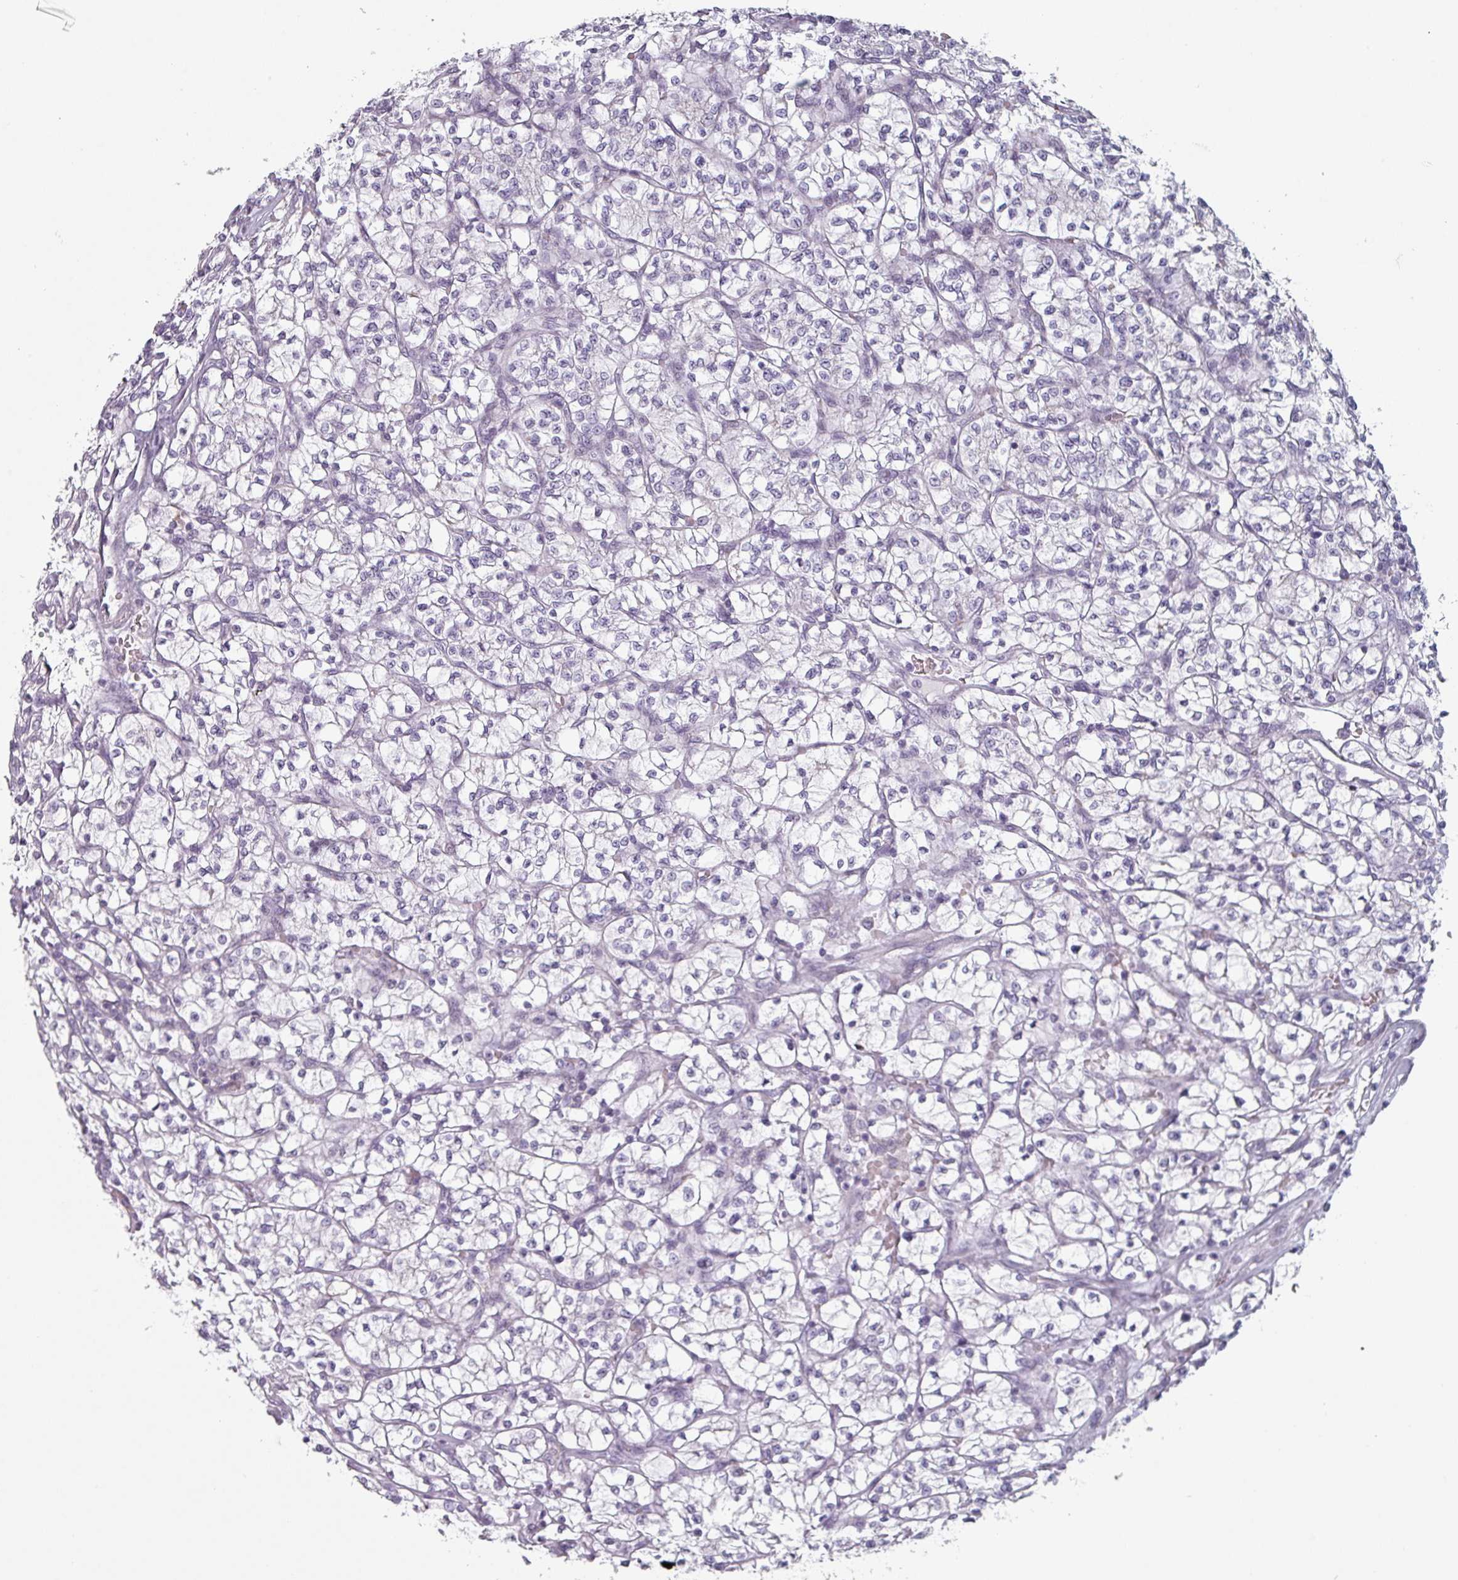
{"staining": {"intensity": "negative", "quantity": "none", "location": "none"}, "tissue": "renal cancer", "cell_type": "Tumor cells", "image_type": "cancer", "snomed": [{"axis": "morphology", "description": "Adenocarcinoma, NOS"}, {"axis": "topography", "description": "Kidney"}], "caption": "Immunohistochemistry (IHC) of human renal adenocarcinoma demonstrates no expression in tumor cells.", "gene": "SLC35G2", "patient": {"sex": "female", "age": 64}}